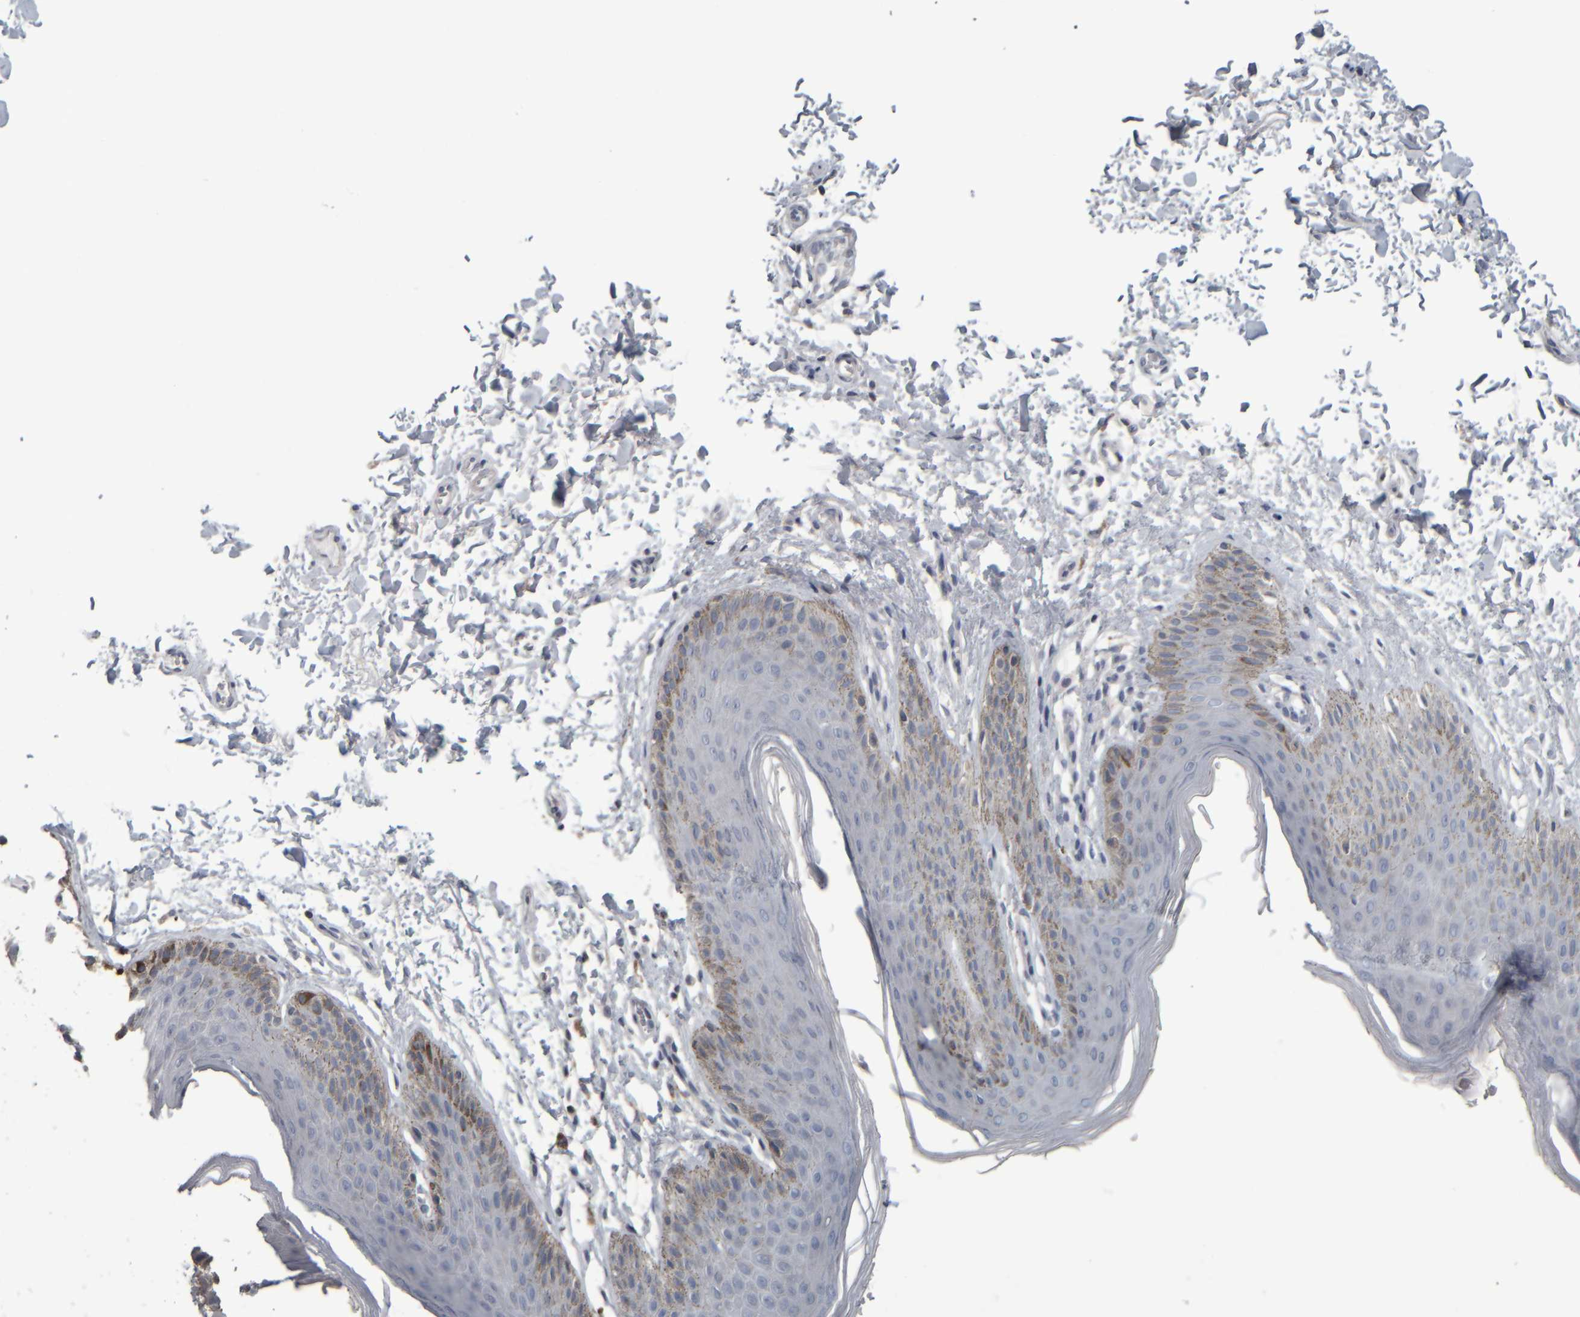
{"staining": {"intensity": "moderate", "quantity": "<25%", "location": "cytoplasmic/membranous"}, "tissue": "skin", "cell_type": "Epidermal cells", "image_type": "normal", "snomed": [{"axis": "morphology", "description": "Normal tissue, NOS"}, {"axis": "topography", "description": "Anal"}, {"axis": "topography", "description": "Peripheral nerve tissue"}], "caption": "IHC photomicrograph of unremarkable skin: skin stained using immunohistochemistry (IHC) demonstrates low levels of moderate protein expression localized specifically in the cytoplasmic/membranous of epidermal cells, appearing as a cytoplasmic/membranous brown color.", "gene": "CAVIN4", "patient": {"sex": "male", "age": 44}}